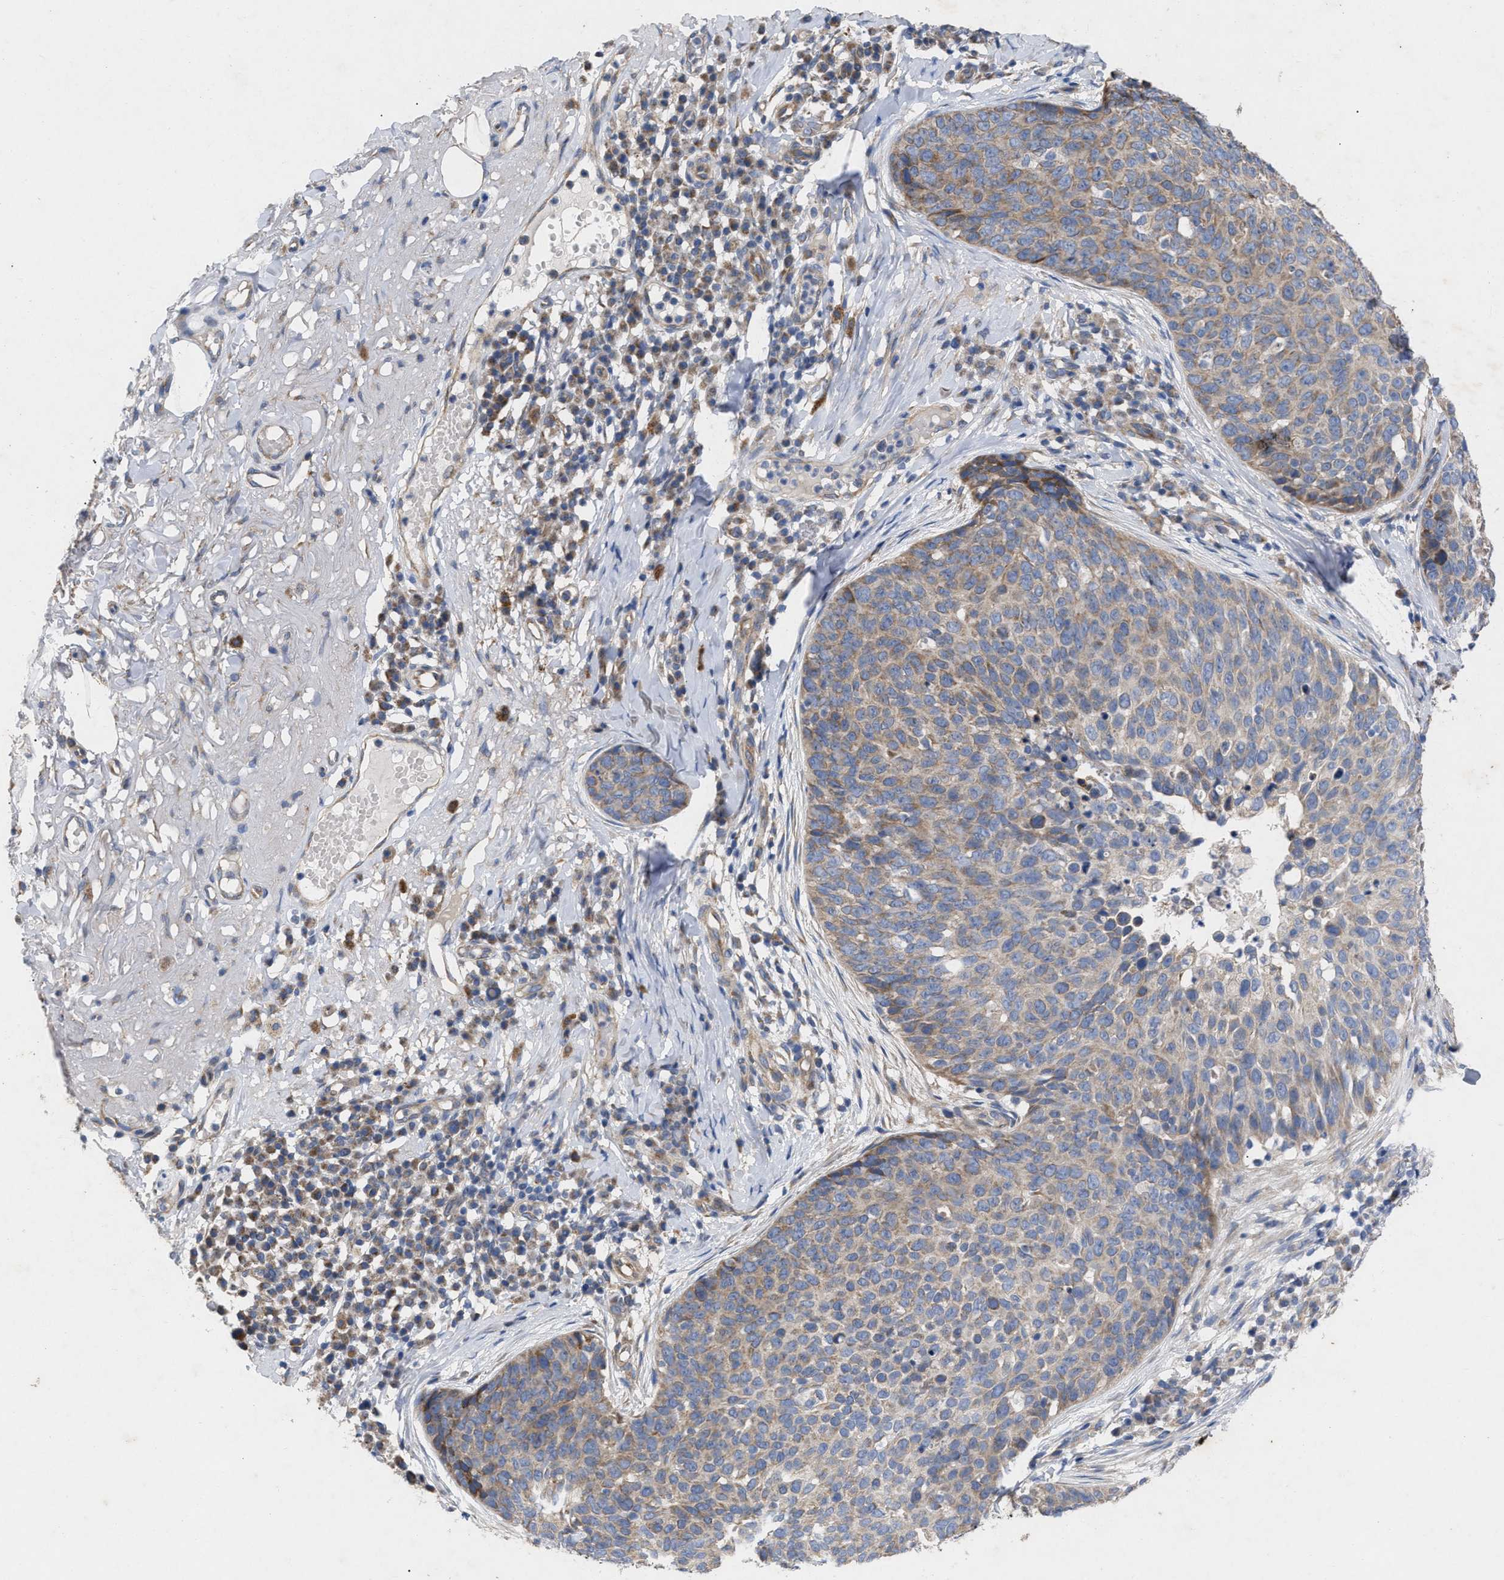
{"staining": {"intensity": "moderate", "quantity": ">75%", "location": "cytoplasmic/membranous"}, "tissue": "skin cancer", "cell_type": "Tumor cells", "image_type": "cancer", "snomed": [{"axis": "morphology", "description": "Squamous cell carcinoma in situ, NOS"}, {"axis": "morphology", "description": "Squamous cell carcinoma, NOS"}, {"axis": "topography", "description": "Skin"}], "caption": "Skin cancer (squamous cell carcinoma in situ) was stained to show a protein in brown. There is medium levels of moderate cytoplasmic/membranous positivity in approximately >75% of tumor cells.", "gene": "VIP", "patient": {"sex": "male", "age": 93}}